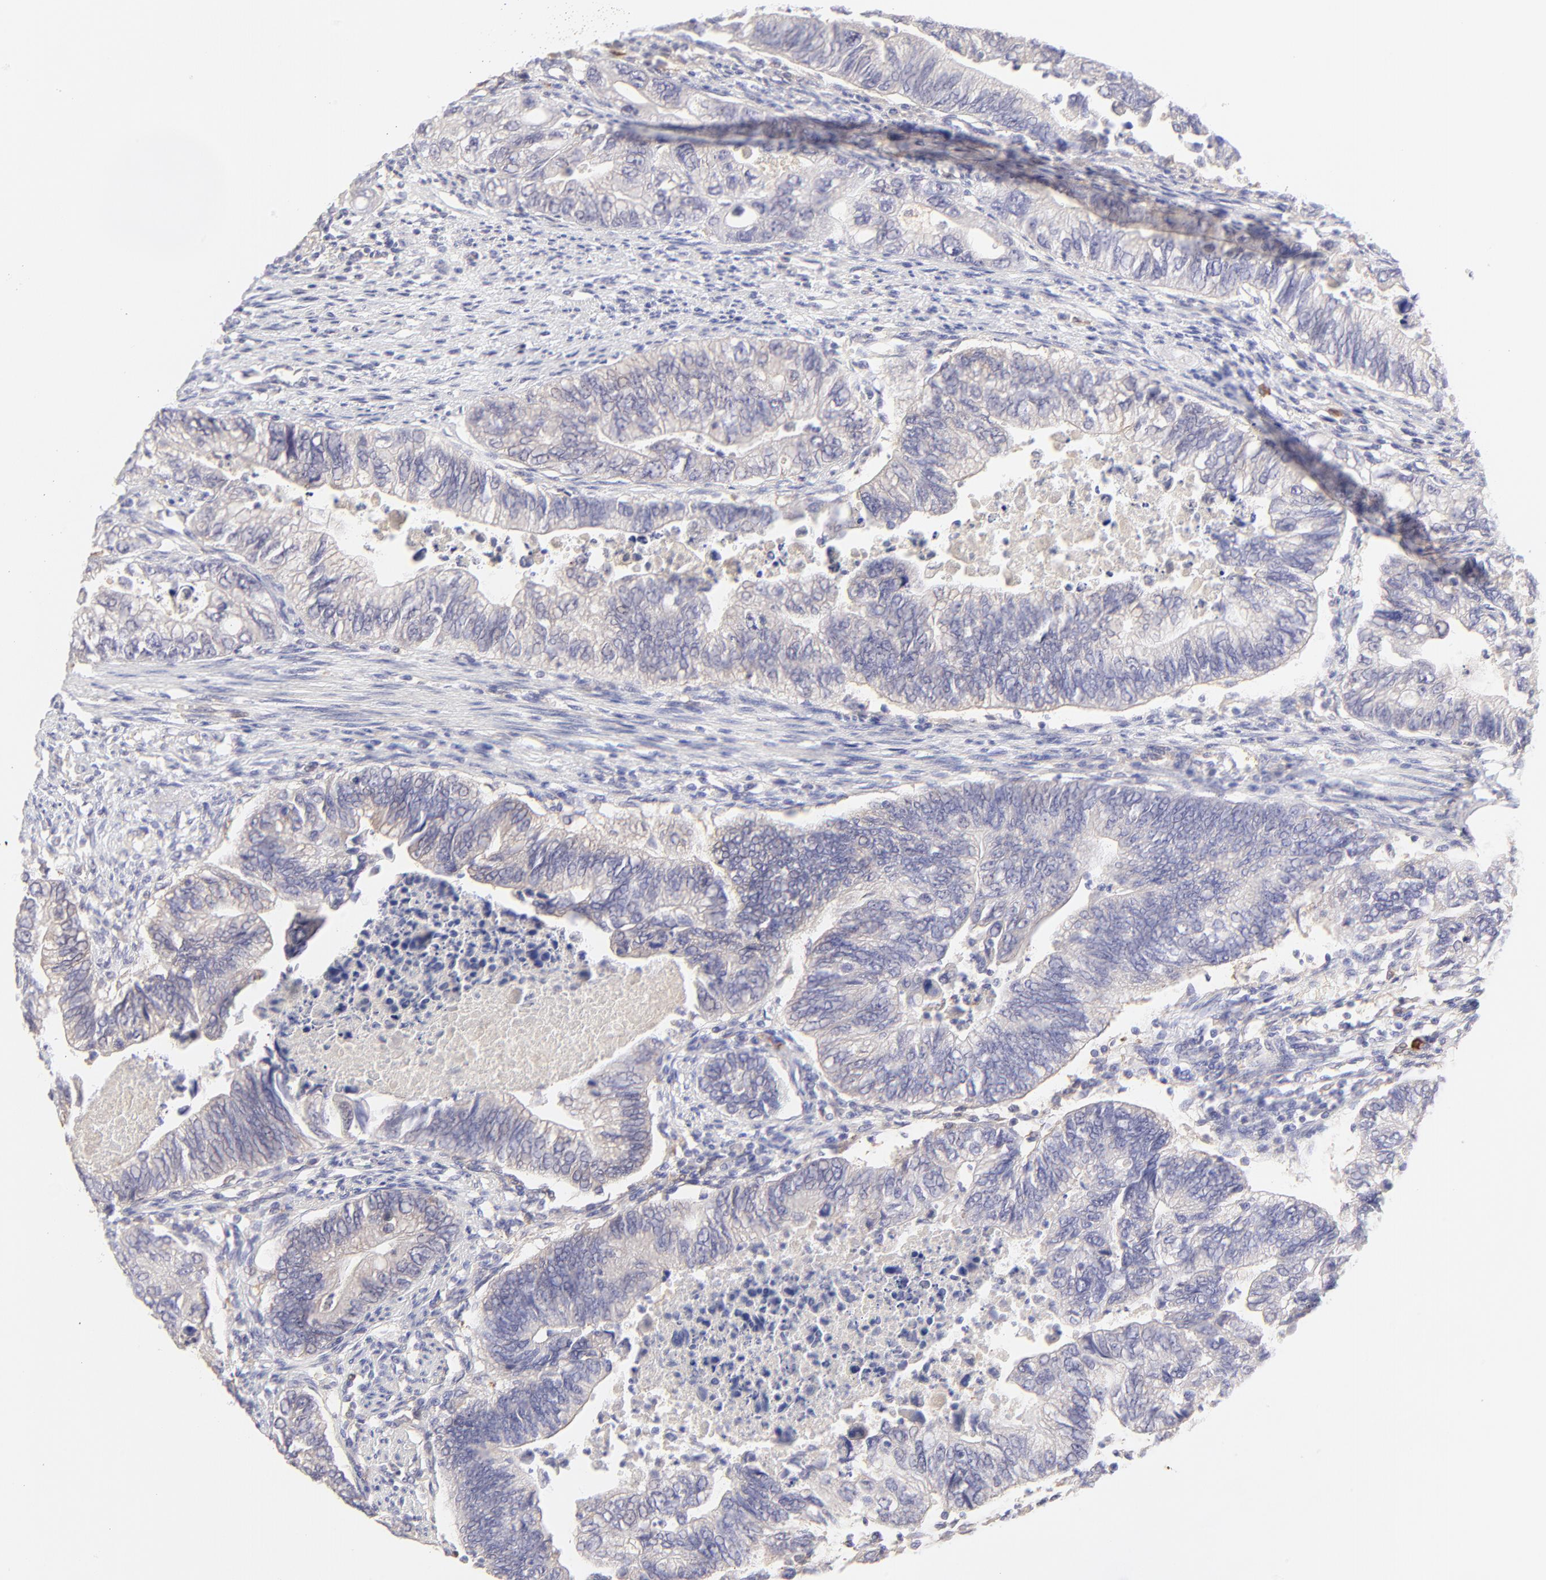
{"staining": {"intensity": "negative", "quantity": "none", "location": "none"}, "tissue": "colorectal cancer", "cell_type": "Tumor cells", "image_type": "cancer", "snomed": [{"axis": "morphology", "description": "Adenocarcinoma, NOS"}, {"axis": "topography", "description": "Colon"}], "caption": "Tumor cells show no significant expression in colorectal cancer.", "gene": "HYAL1", "patient": {"sex": "female", "age": 11}}